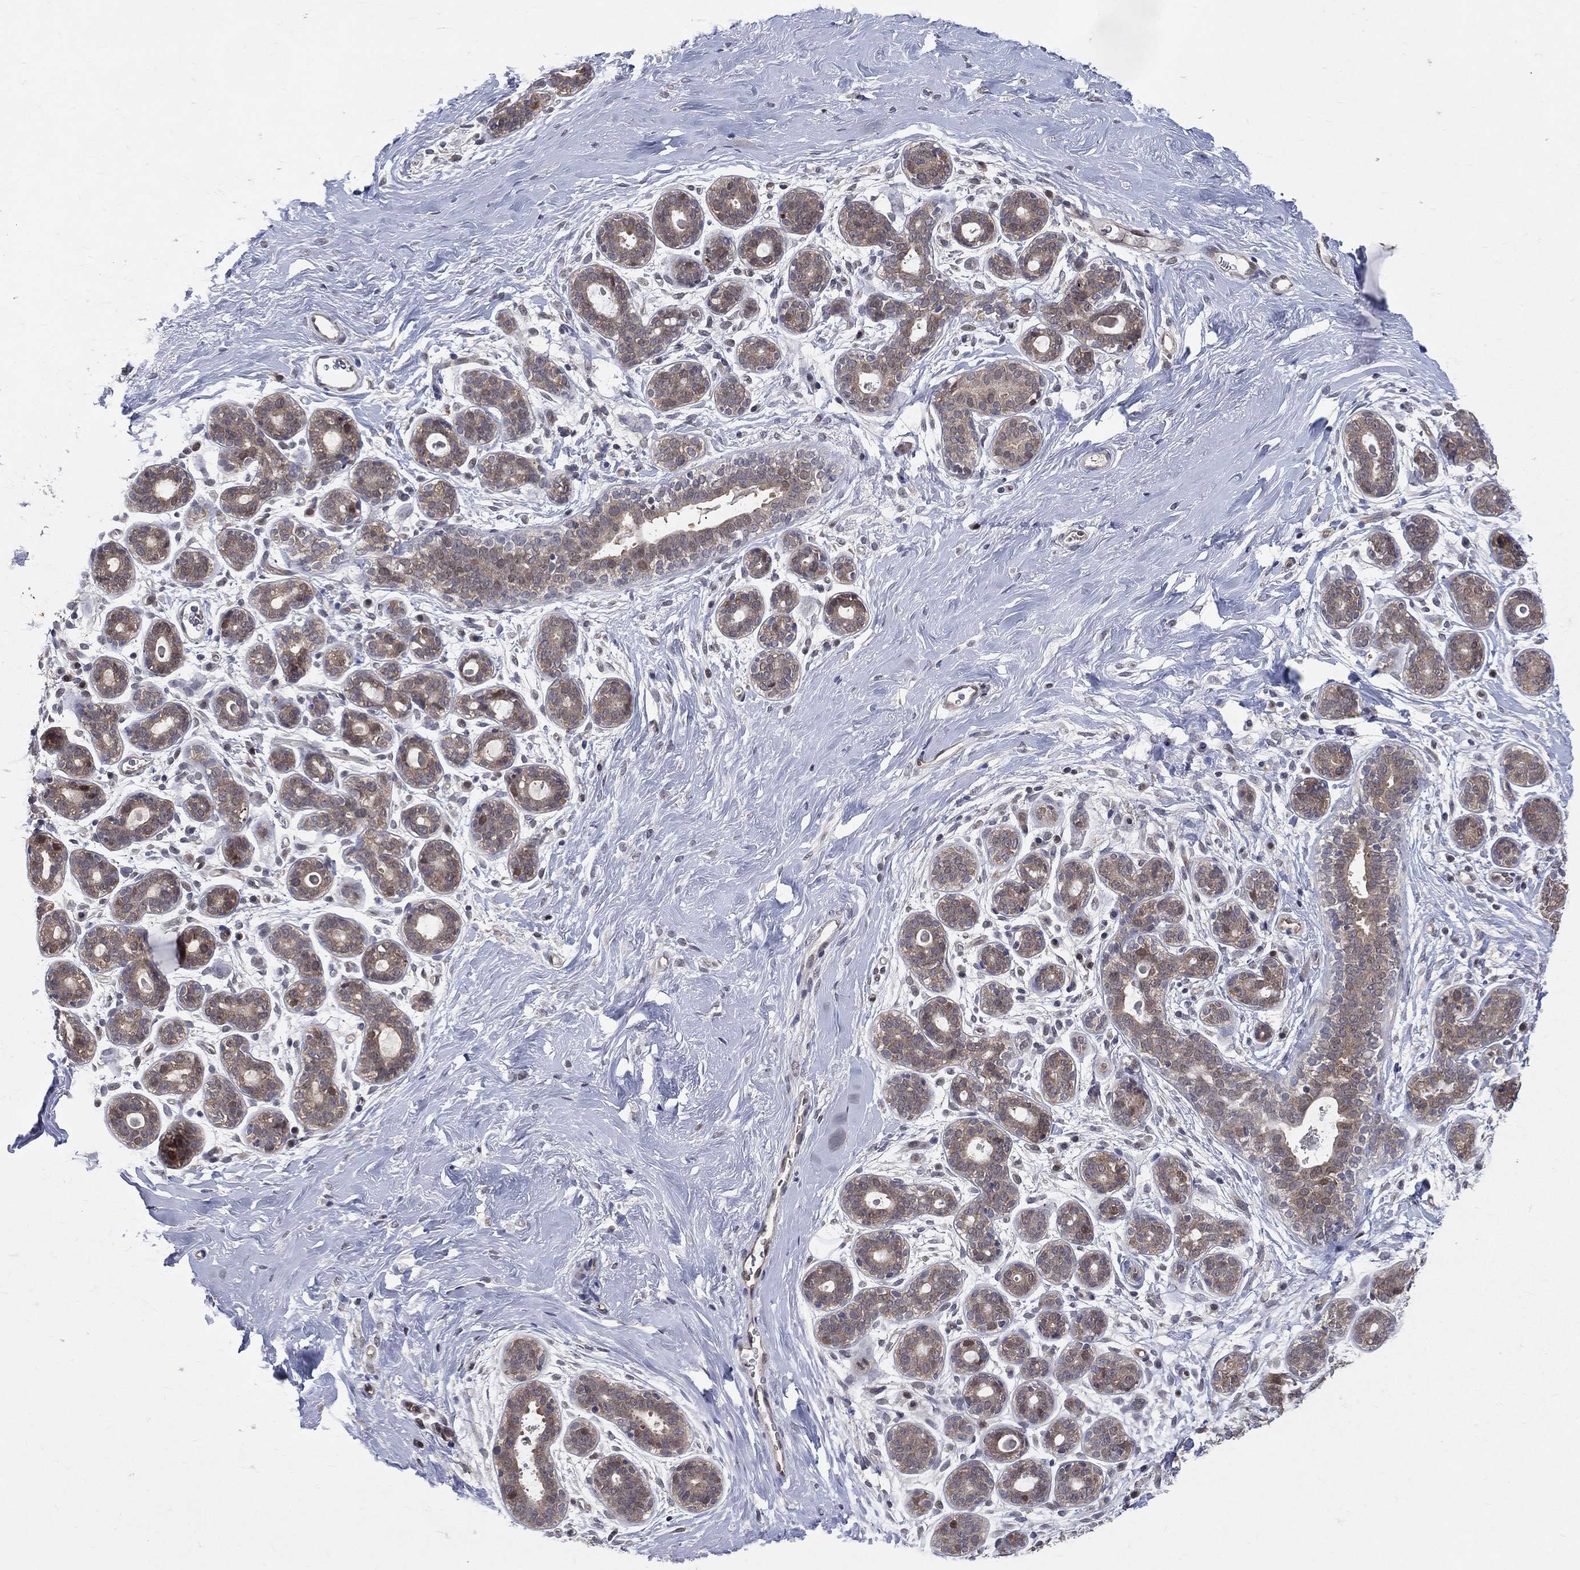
{"staining": {"intensity": "moderate", "quantity": "25%-75%", "location": "cytoplasmic/membranous,nuclear"}, "tissue": "breast", "cell_type": "Glandular cells", "image_type": "normal", "snomed": [{"axis": "morphology", "description": "Normal tissue, NOS"}, {"axis": "topography", "description": "Breast"}], "caption": "This histopathology image shows IHC staining of normal human breast, with medium moderate cytoplasmic/membranous,nuclear positivity in about 25%-75% of glandular cells.", "gene": "GMPR2", "patient": {"sex": "female", "age": 43}}